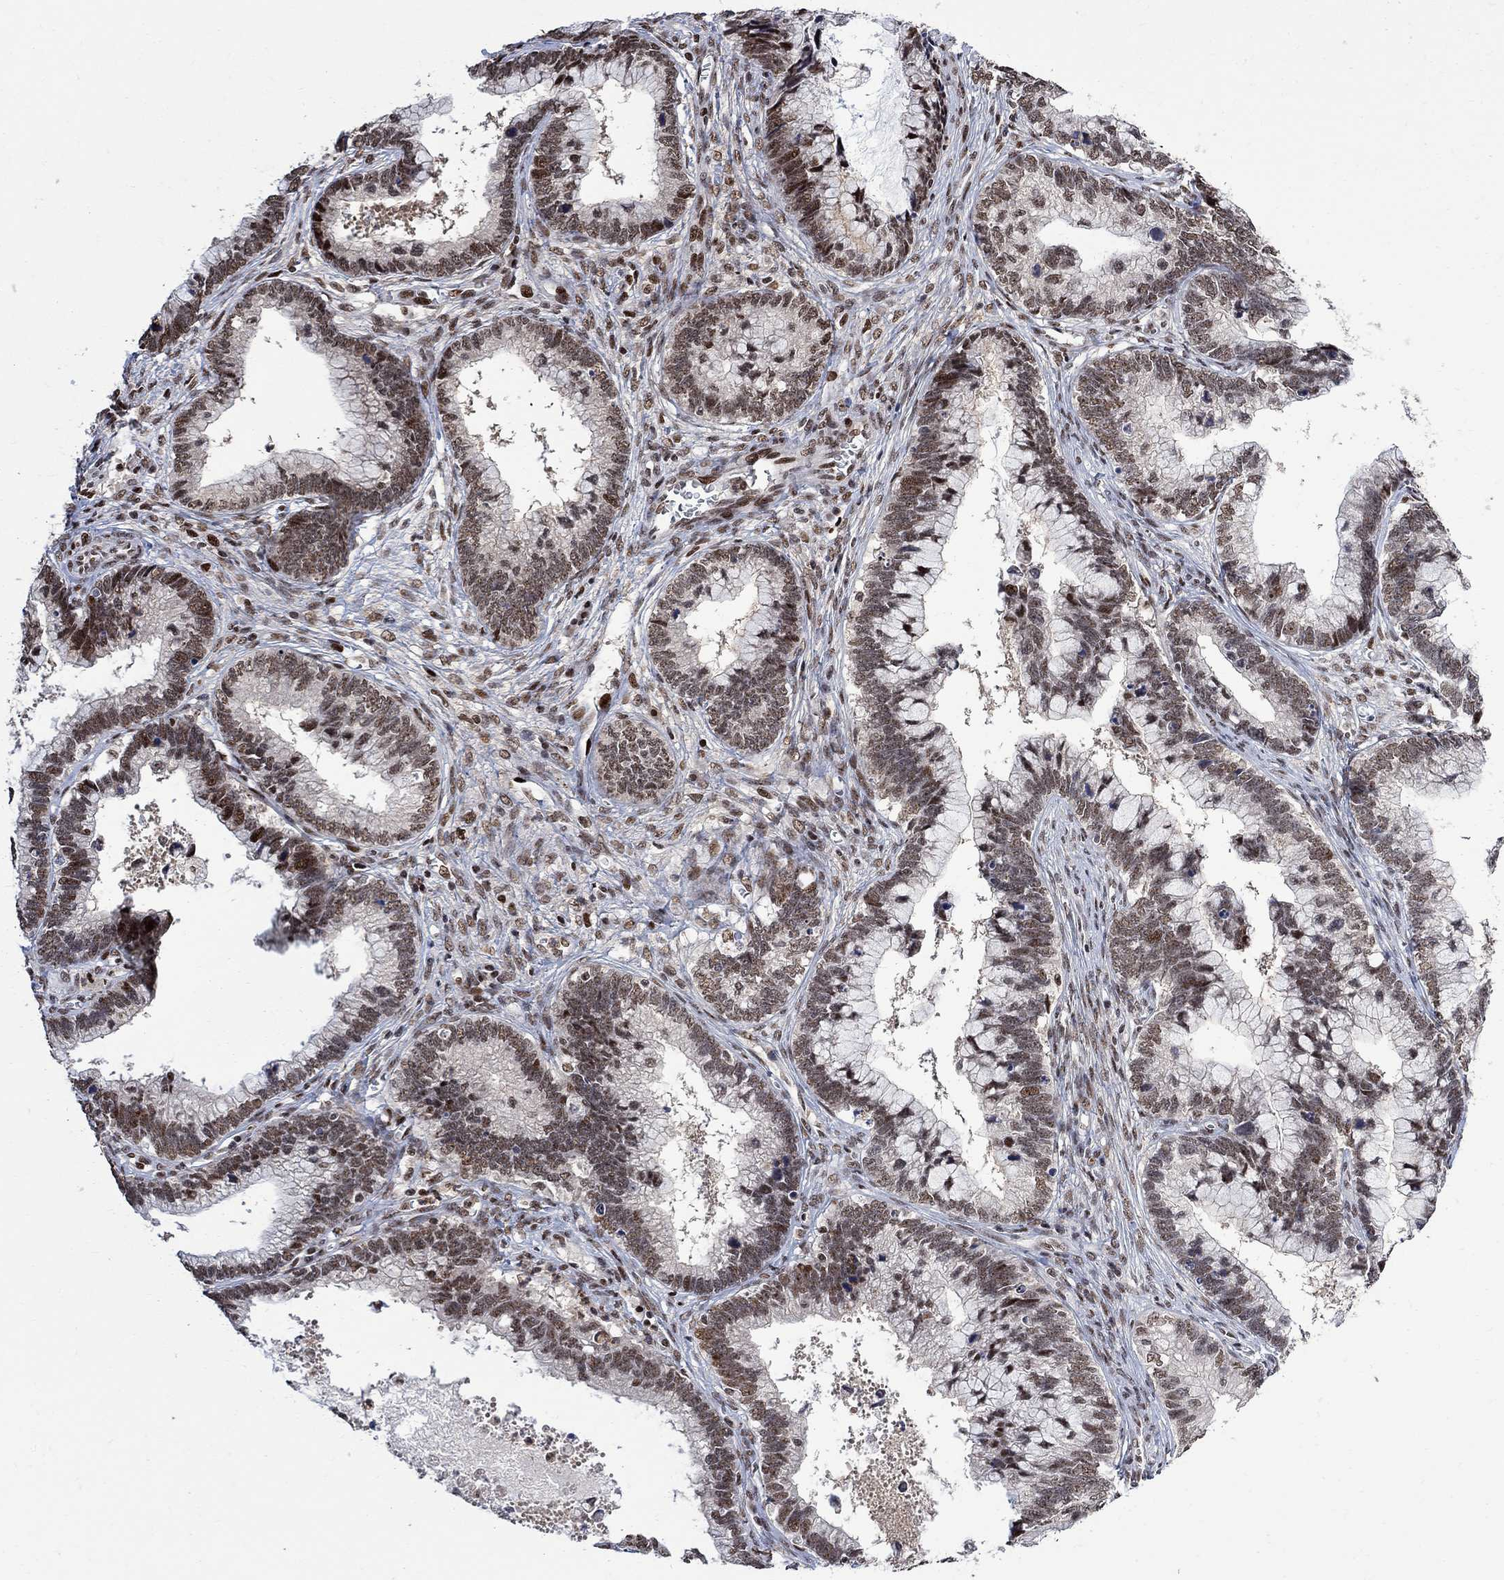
{"staining": {"intensity": "moderate", "quantity": "<25%", "location": "nuclear"}, "tissue": "cervical cancer", "cell_type": "Tumor cells", "image_type": "cancer", "snomed": [{"axis": "morphology", "description": "Adenocarcinoma, NOS"}, {"axis": "topography", "description": "Cervix"}], "caption": "IHC photomicrograph of human cervical cancer (adenocarcinoma) stained for a protein (brown), which reveals low levels of moderate nuclear expression in about <25% of tumor cells.", "gene": "E4F1", "patient": {"sex": "female", "age": 44}}